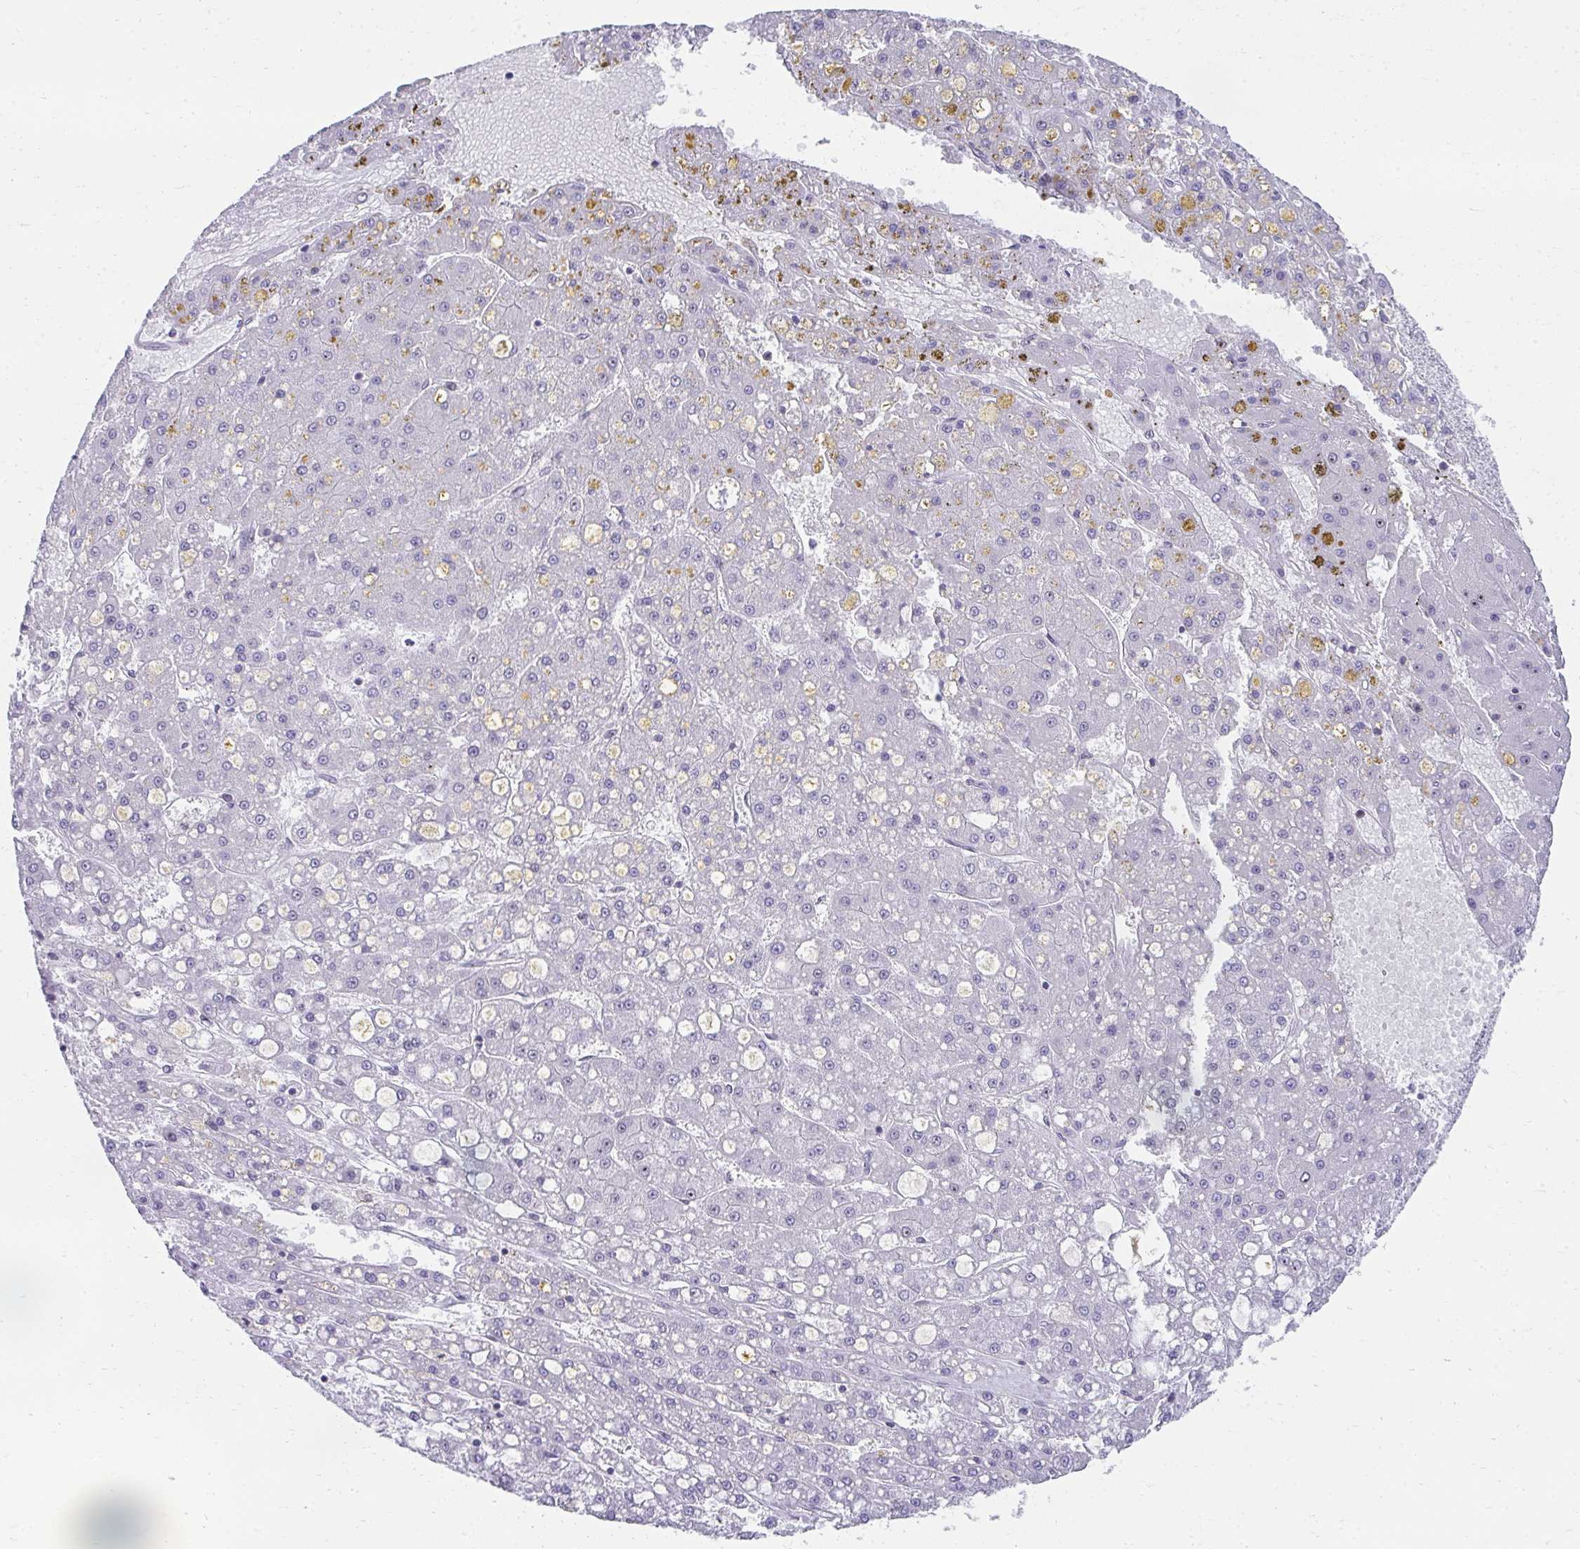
{"staining": {"intensity": "negative", "quantity": "none", "location": "none"}, "tissue": "liver cancer", "cell_type": "Tumor cells", "image_type": "cancer", "snomed": [{"axis": "morphology", "description": "Carcinoma, Hepatocellular, NOS"}, {"axis": "topography", "description": "Liver"}], "caption": "IHC photomicrograph of neoplastic tissue: liver hepatocellular carcinoma stained with DAB (3,3'-diaminobenzidine) displays no significant protein staining in tumor cells.", "gene": "HIRA", "patient": {"sex": "male", "age": 67}}